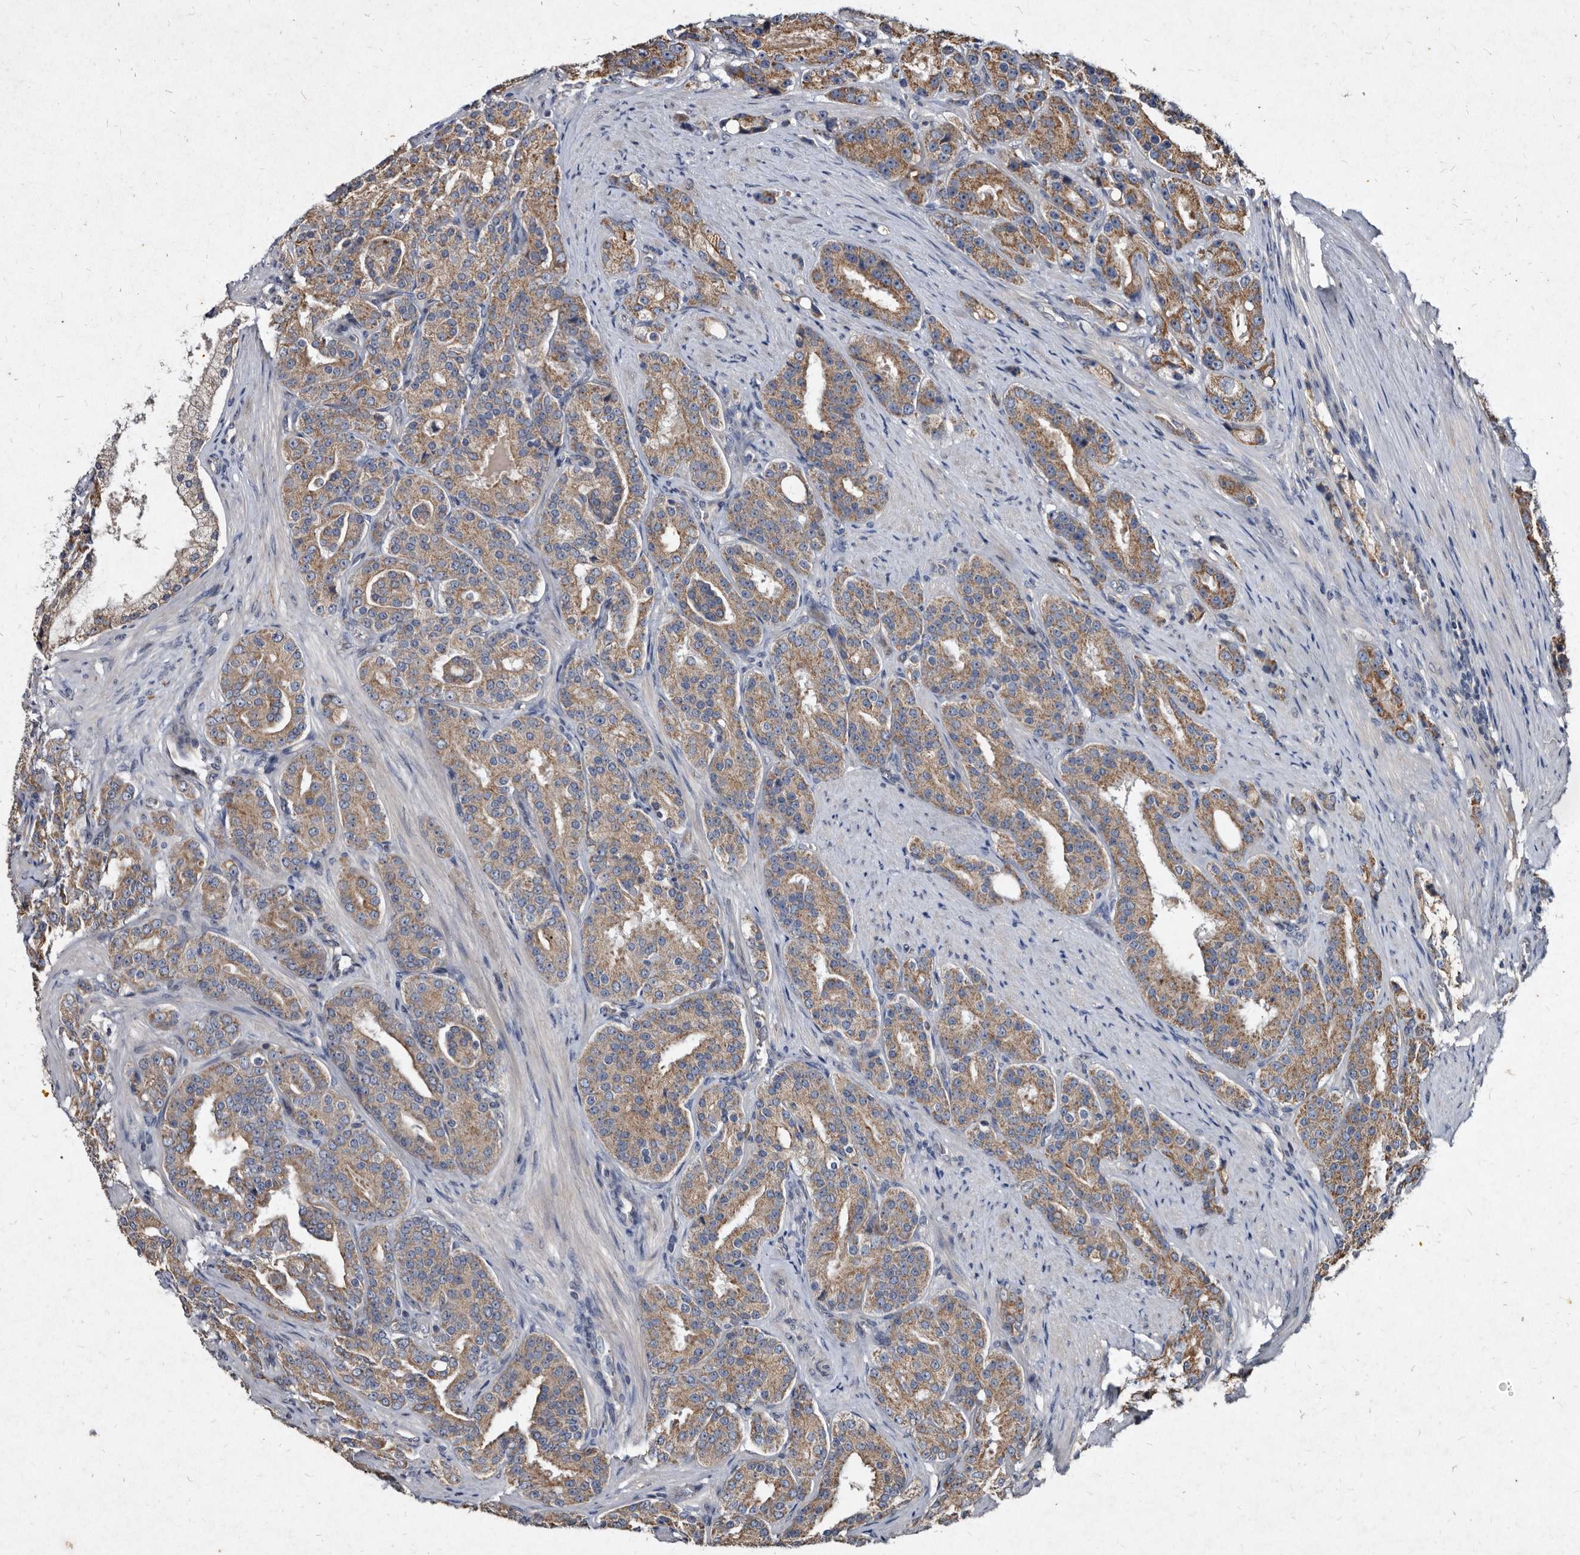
{"staining": {"intensity": "moderate", "quantity": ">75%", "location": "cytoplasmic/membranous"}, "tissue": "prostate cancer", "cell_type": "Tumor cells", "image_type": "cancer", "snomed": [{"axis": "morphology", "description": "Adenocarcinoma, High grade"}, {"axis": "topography", "description": "Prostate"}], "caption": "Tumor cells reveal medium levels of moderate cytoplasmic/membranous staining in about >75% of cells in prostate cancer (adenocarcinoma (high-grade)).", "gene": "YPEL3", "patient": {"sex": "male", "age": 60}}